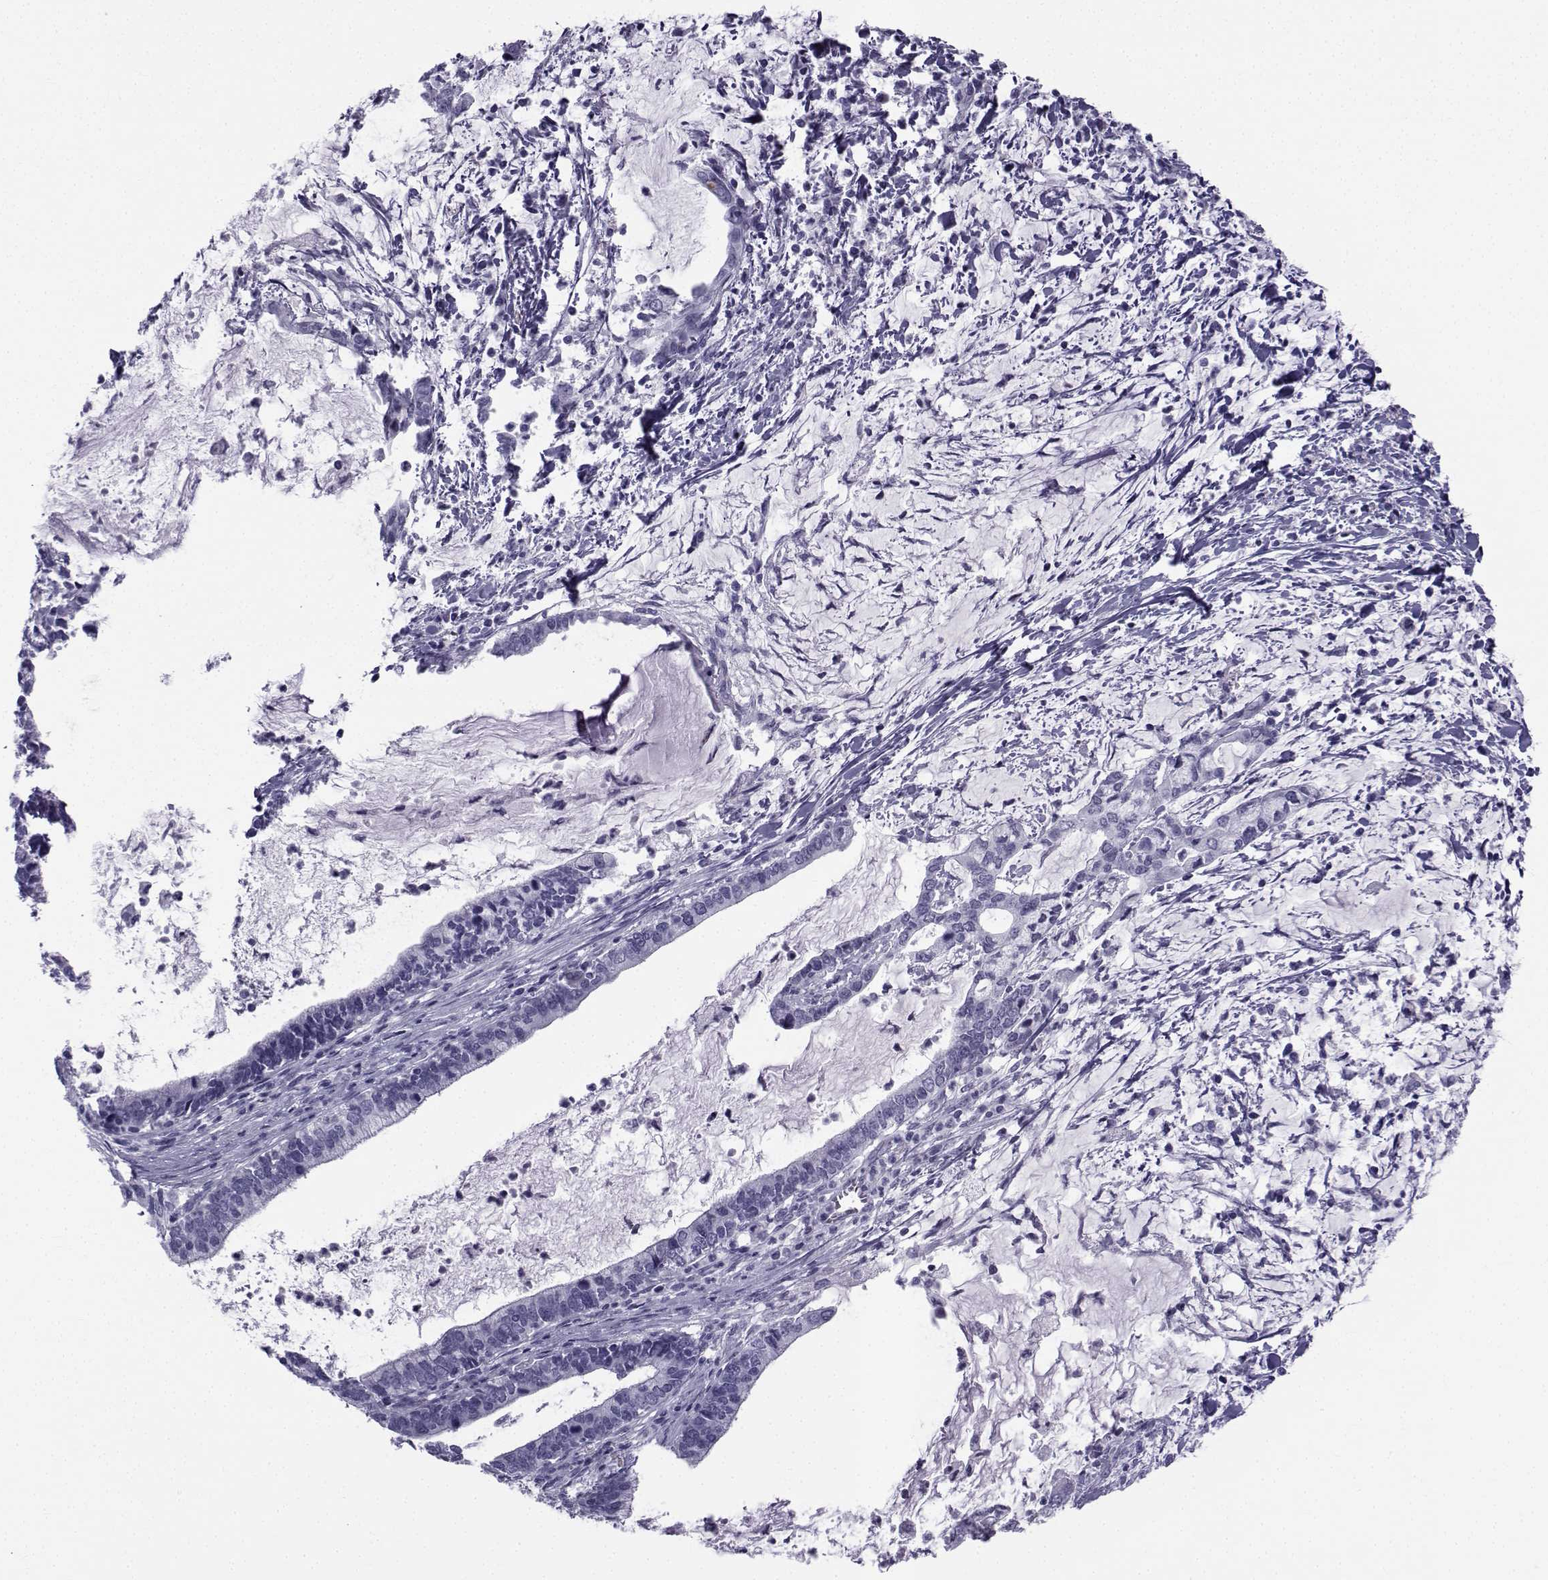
{"staining": {"intensity": "negative", "quantity": "none", "location": "none"}, "tissue": "cervical cancer", "cell_type": "Tumor cells", "image_type": "cancer", "snomed": [{"axis": "morphology", "description": "Adenocarcinoma, NOS"}, {"axis": "topography", "description": "Cervix"}], "caption": "Tumor cells are negative for protein expression in human cervical cancer.", "gene": "SPANXD", "patient": {"sex": "female", "age": 42}}